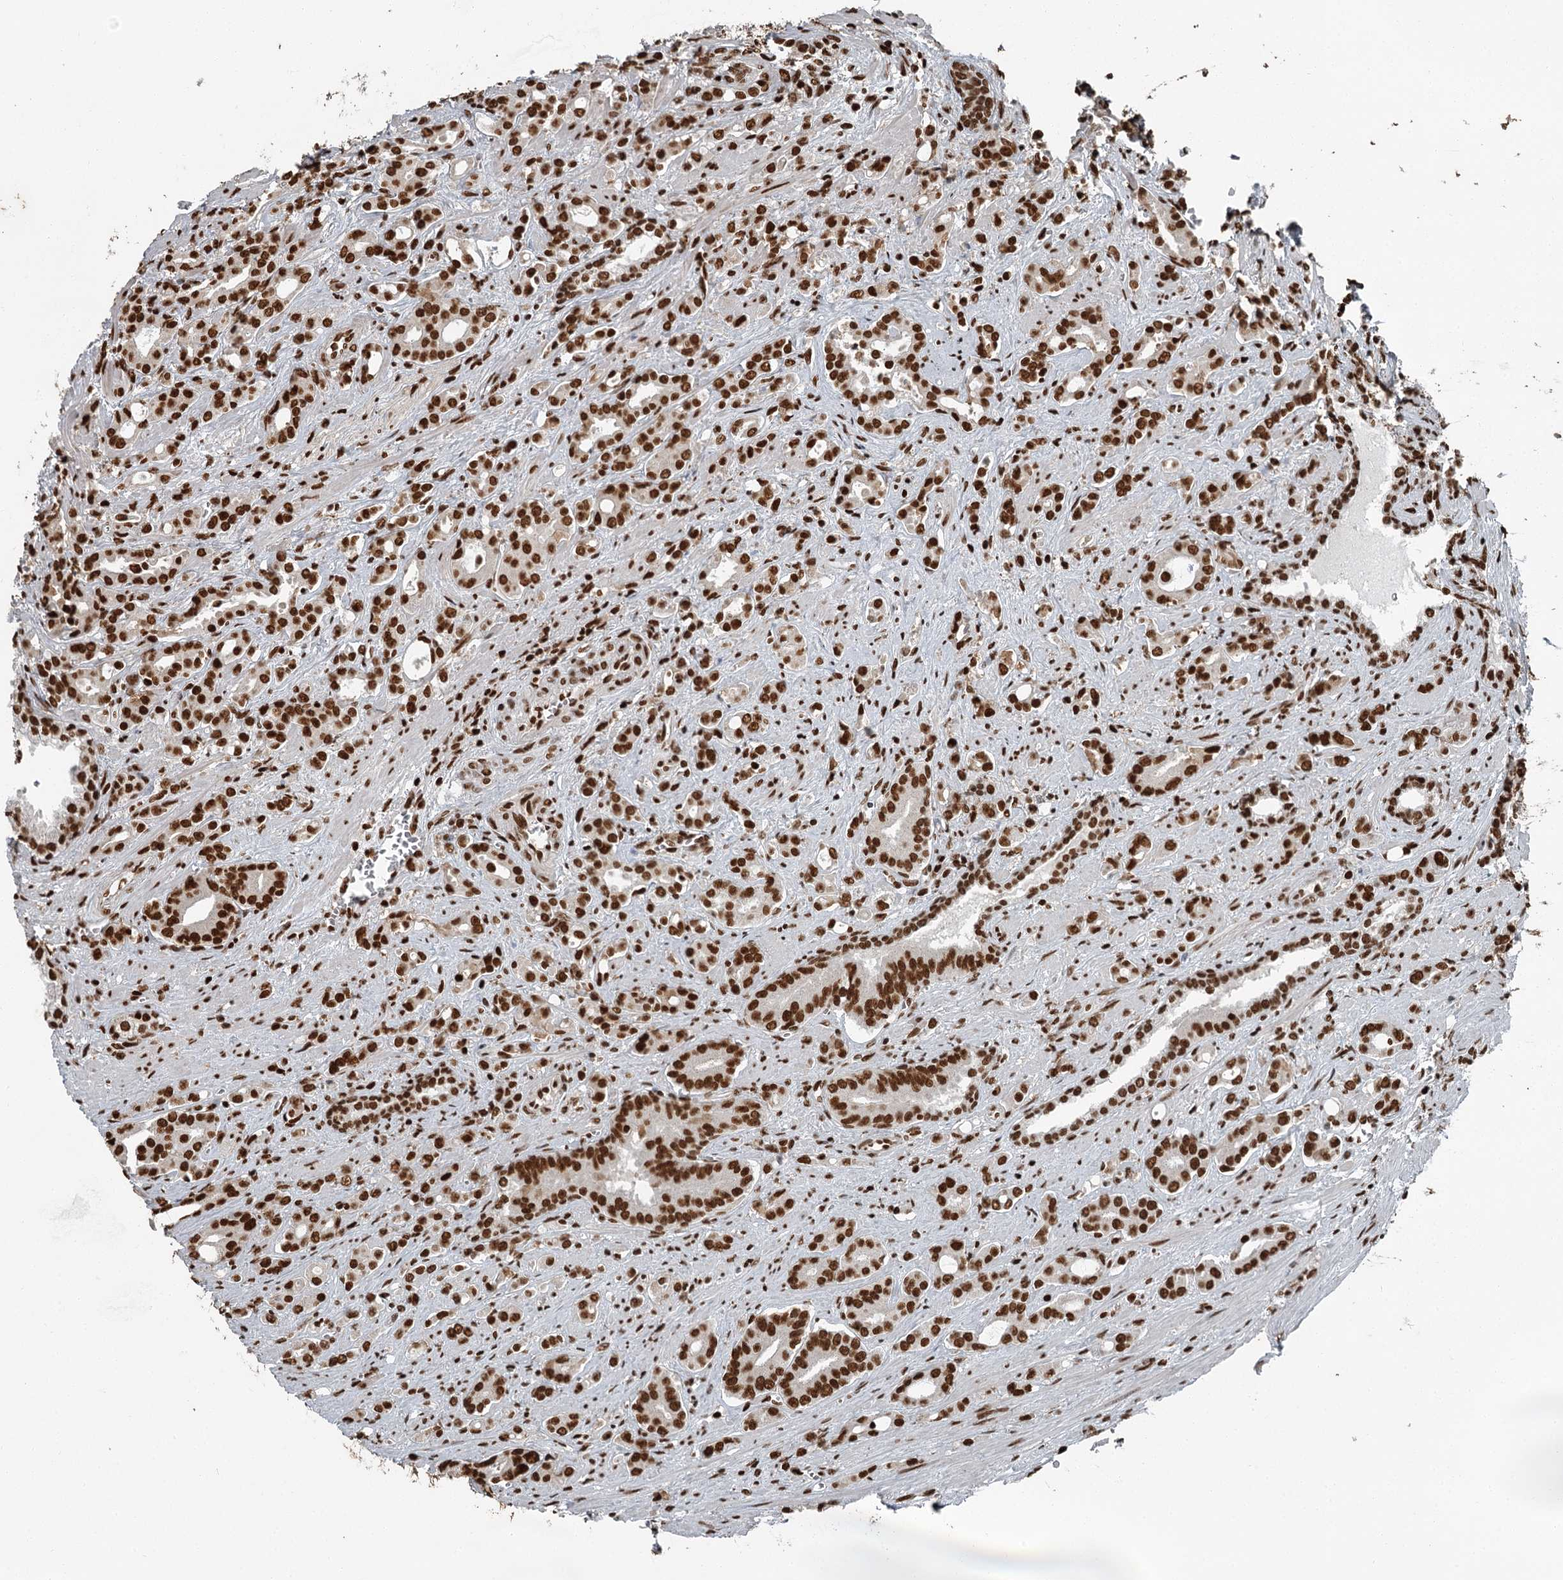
{"staining": {"intensity": "strong", "quantity": ">75%", "location": "nuclear"}, "tissue": "prostate cancer", "cell_type": "Tumor cells", "image_type": "cancer", "snomed": [{"axis": "morphology", "description": "Adenocarcinoma, High grade"}, {"axis": "topography", "description": "Prostate"}], "caption": "Prostate cancer tissue shows strong nuclear positivity in about >75% of tumor cells, visualized by immunohistochemistry.", "gene": "RBBP7", "patient": {"sex": "male", "age": 72}}